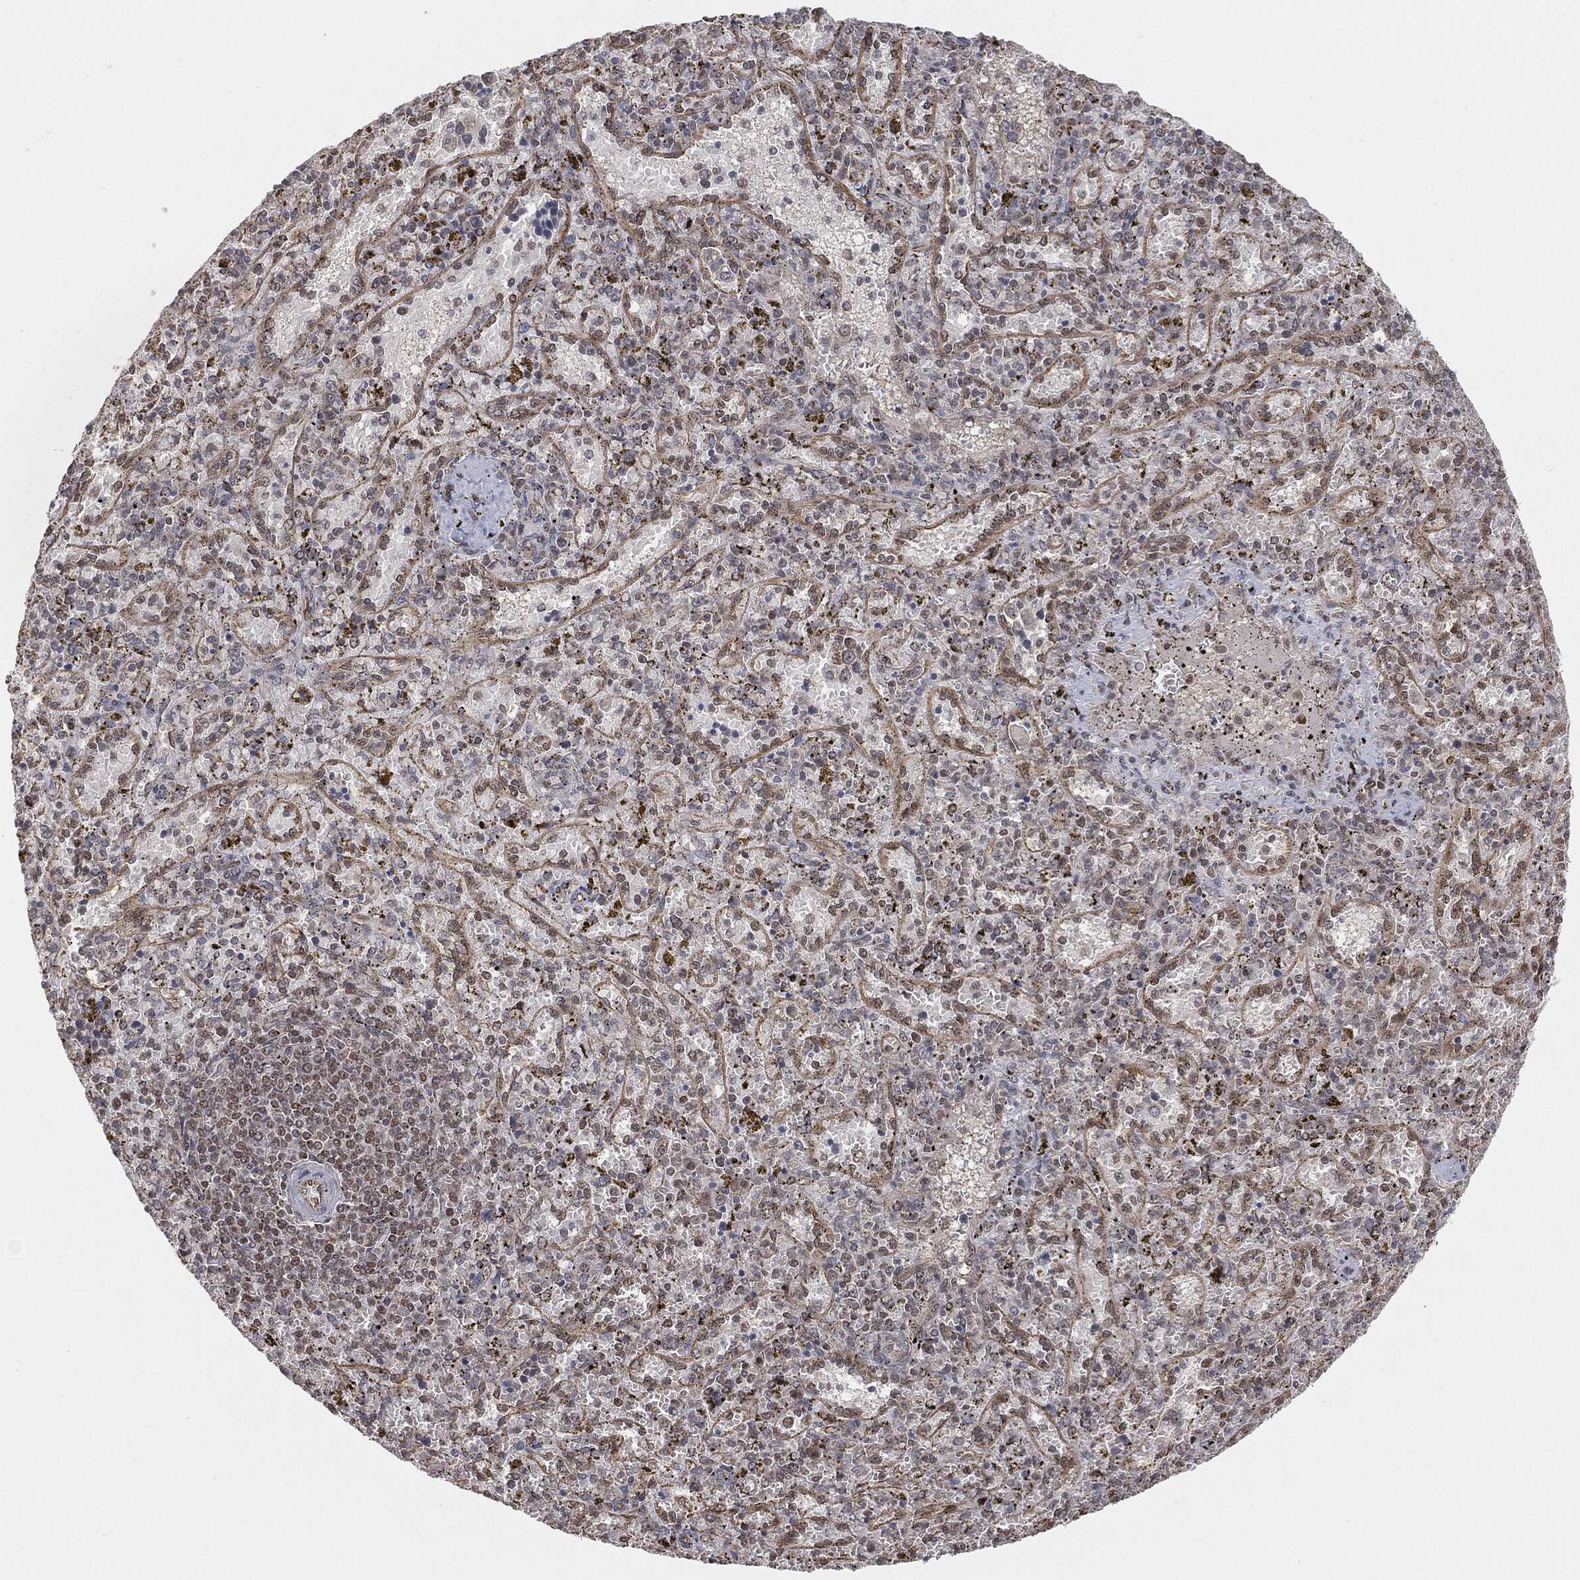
{"staining": {"intensity": "negative", "quantity": "none", "location": "none"}, "tissue": "spleen", "cell_type": "Cells in red pulp", "image_type": "normal", "snomed": [{"axis": "morphology", "description": "Normal tissue, NOS"}, {"axis": "topography", "description": "Spleen"}], "caption": "High power microscopy micrograph of an immunohistochemistry (IHC) histopathology image of benign spleen, revealing no significant staining in cells in red pulp.", "gene": "TP53RK", "patient": {"sex": "female", "age": 50}}